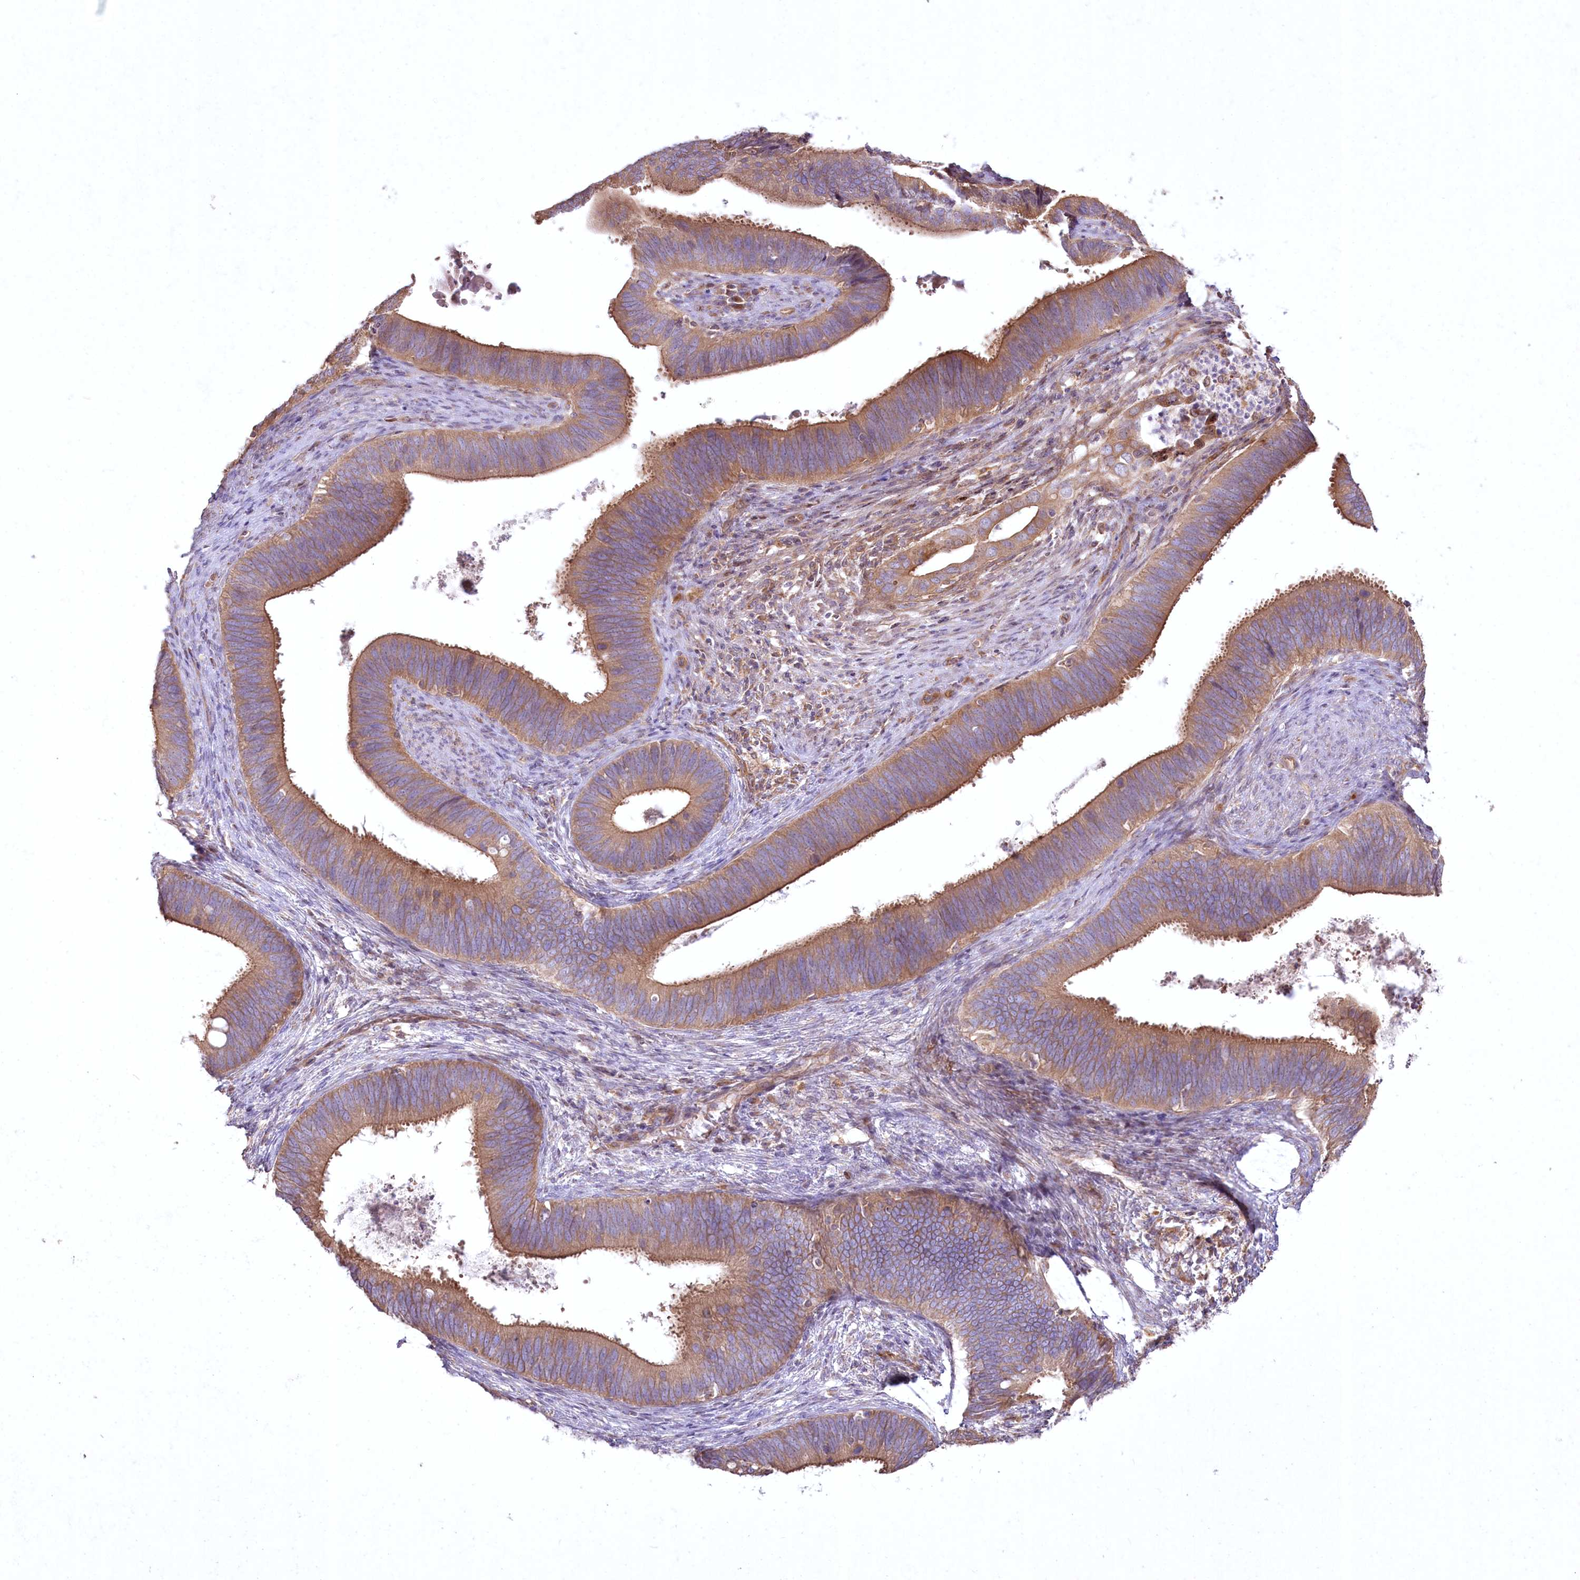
{"staining": {"intensity": "moderate", "quantity": ">75%", "location": "cytoplasmic/membranous"}, "tissue": "cervical cancer", "cell_type": "Tumor cells", "image_type": "cancer", "snomed": [{"axis": "morphology", "description": "Adenocarcinoma, NOS"}, {"axis": "topography", "description": "Cervix"}], "caption": "Adenocarcinoma (cervical) stained with a brown dye shows moderate cytoplasmic/membranous positive expression in approximately >75% of tumor cells.", "gene": "SH3TC1", "patient": {"sex": "female", "age": 42}}